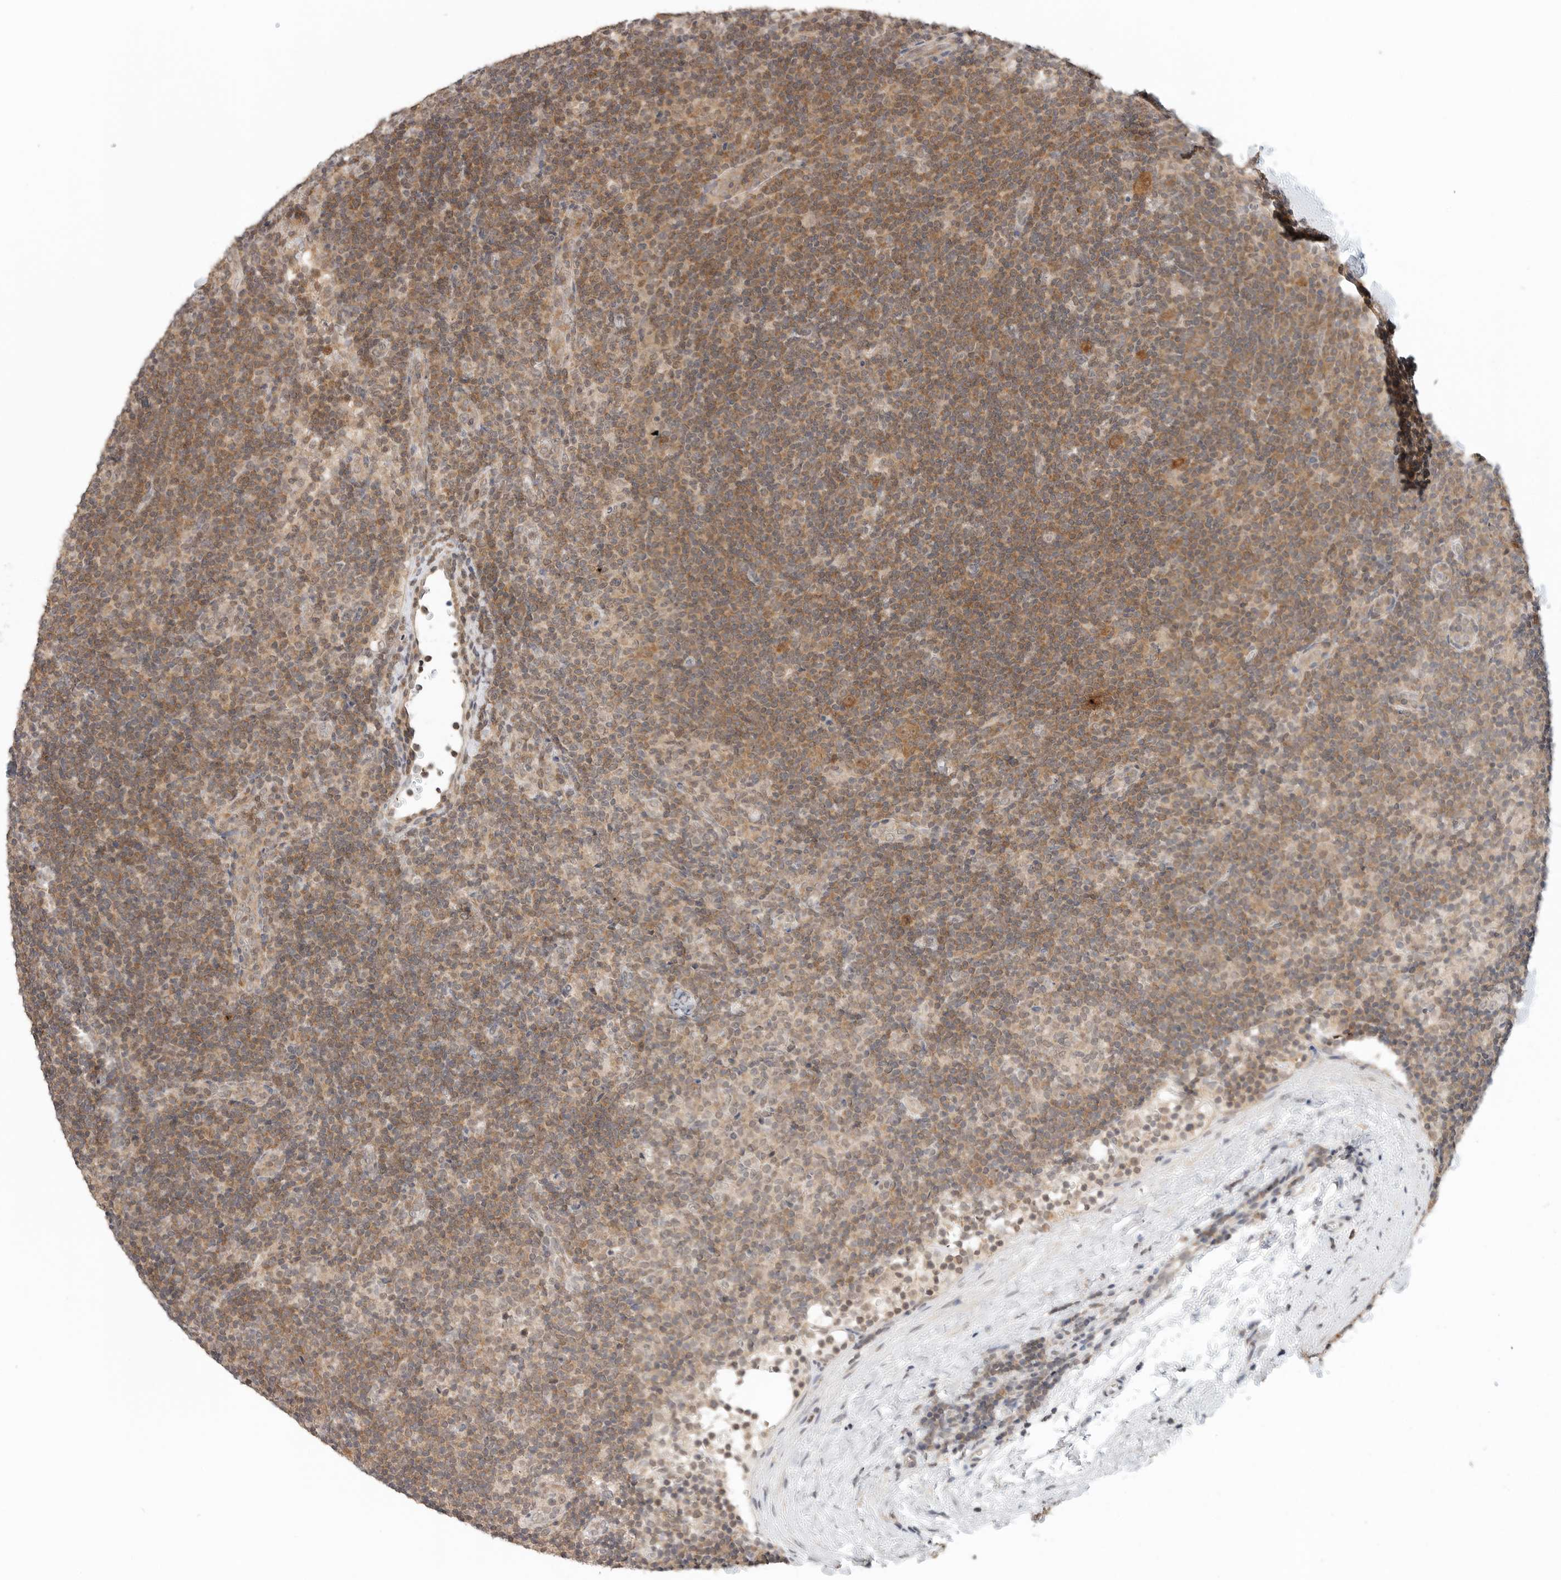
{"staining": {"intensity": "moderate", "quantity": ">75%", "location": "cytoplasmic/membranous"}, "tissue": "lymphoma", "cell_type": "Tumor cells", "image_type": "cancer", "snomed": [{"axis": "morphology", "description": "Hodgkin's disease, NOS"}, {"axis": "topography", "description": "Lymph node"}], "caption": "Tumor cells show medium levels of moderate cytoplasmic/membranous positivity in approximately >75% of cells in human Hodgkin's disease.", "gene": "METAP1", "patient": {"sex": "female", "age": 57}}